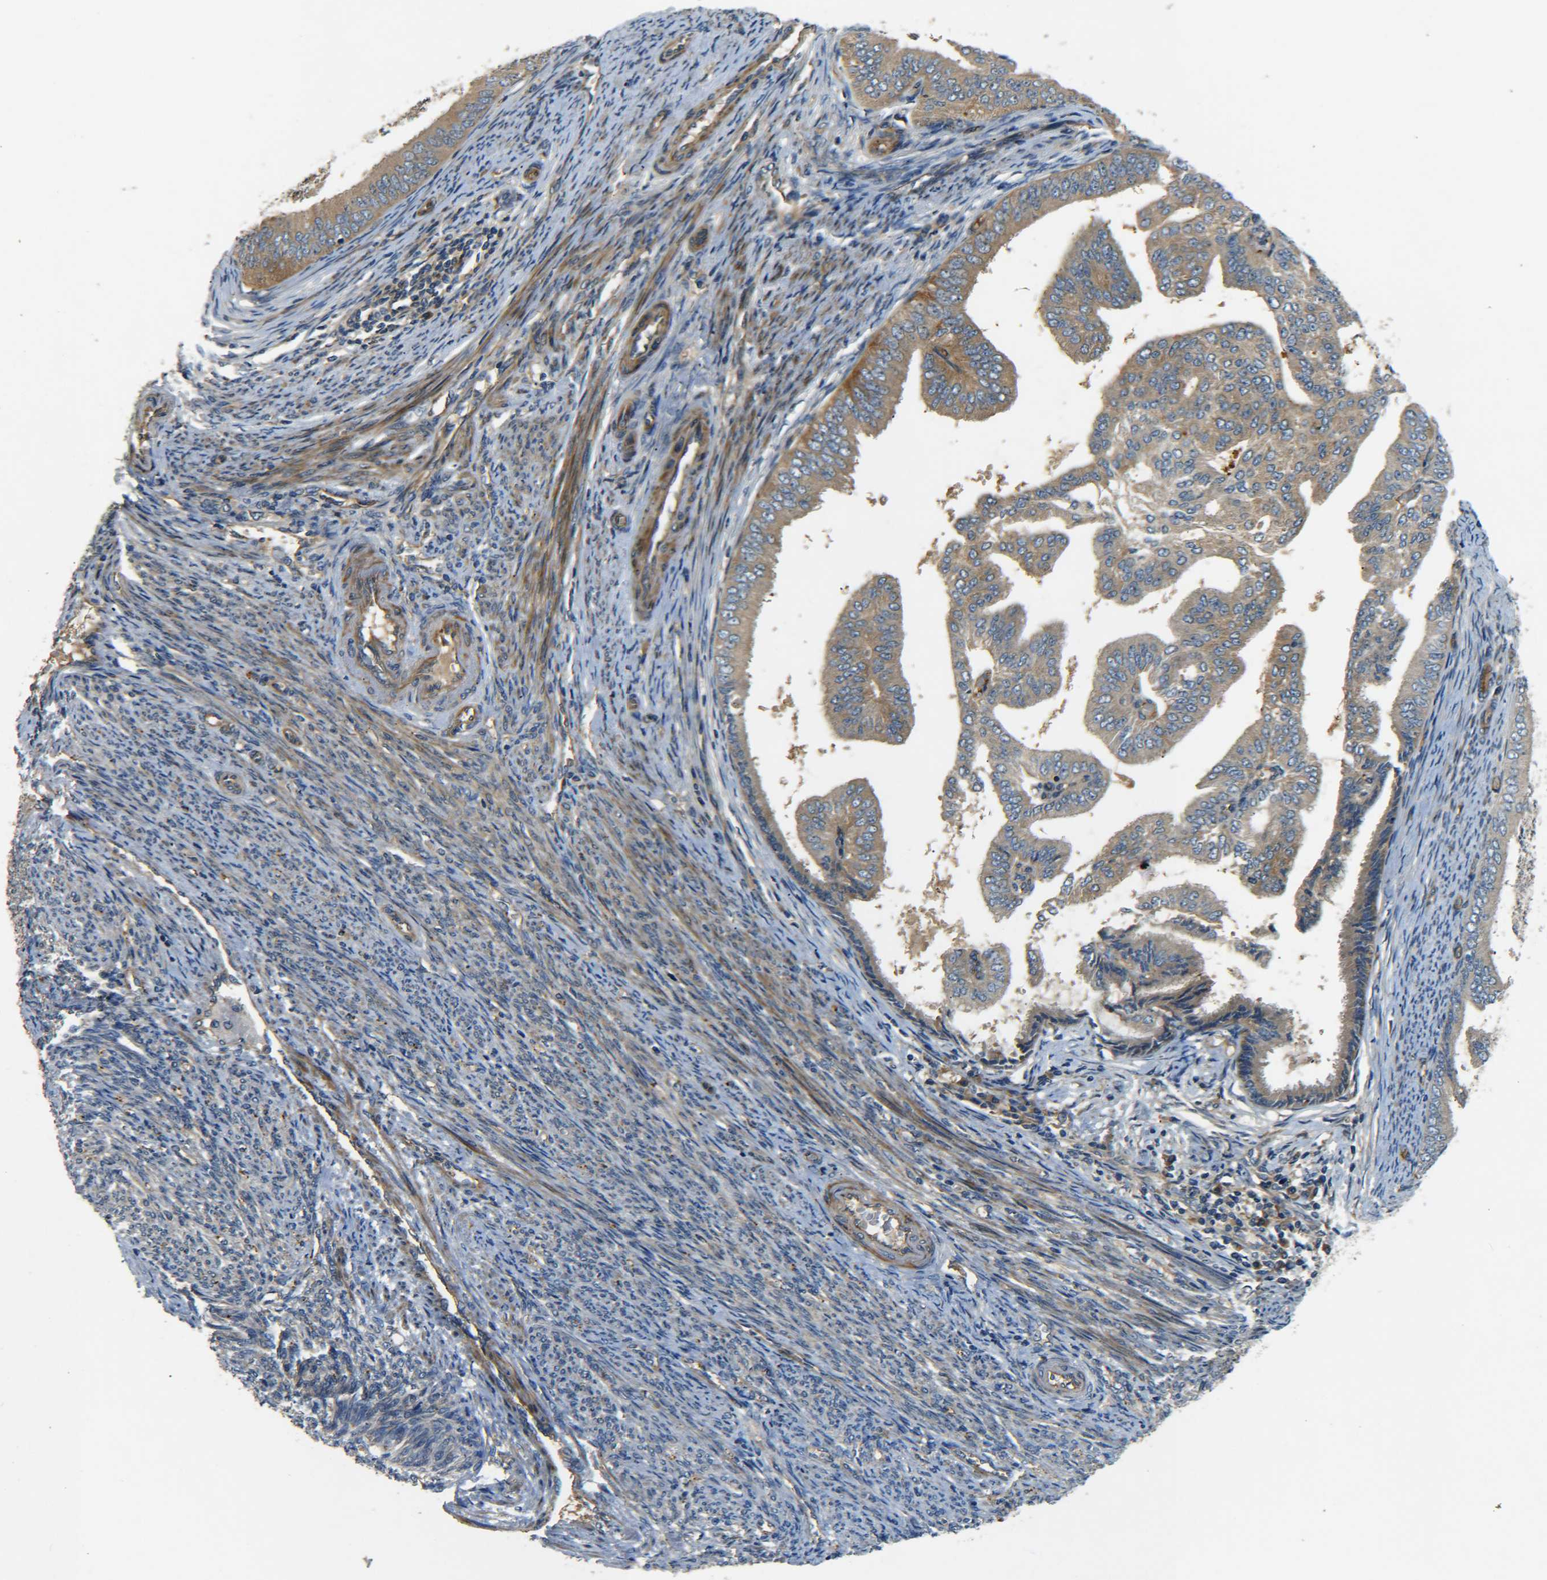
{"staining": {"intensity": "moderate", "quantity": ">75%", "location": "cytoplasmic/membranous"}, "tissue": "endometrial cancer", "cell_type": "Tumor cells", "image_type": "cancer", "snomed": [{"axis": "morphology", "description": "Adenocarcinoma, NOS"}, {"axis": "topography", "description": "Endometrium"}], "caption": "The immunohistochemical stain highlights moderate cytoplasmic/membranous expression in tumor cells of adenocarcinoma (endometrial) tissue.", "gene": "LRCH3", "patient": {"sex": "female", "age": 58}}